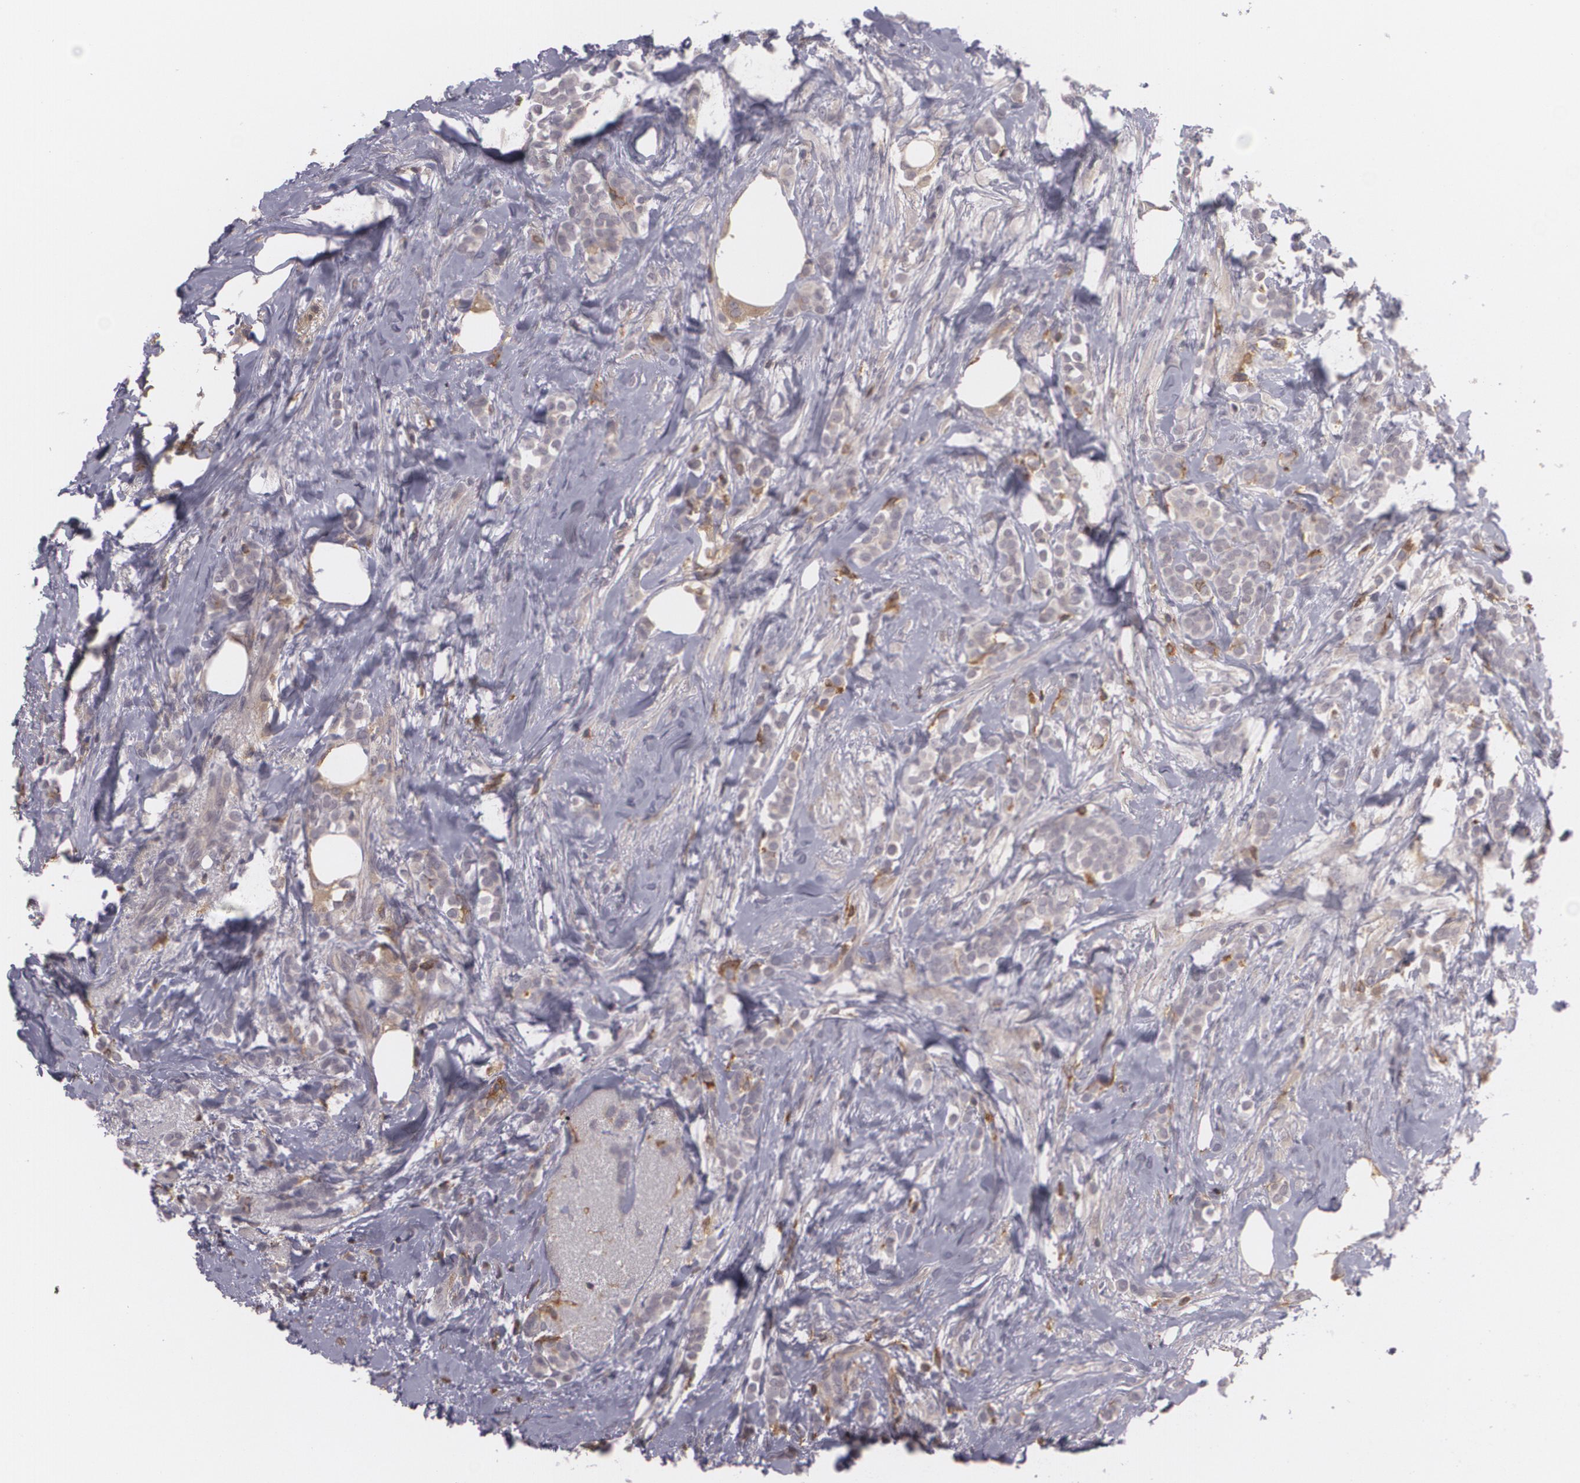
{"staining": {"intensity": "moderate", "quantity": ">75%", "location": "cytoplasmic/membranous"}, "tissue": "breast cancer", "cell_type": "Tumor cells", "image_type": "cancer", "snomed": [{"axis": "morphology", "description": "Lobular carcinoma"}, {"axis": "topography", "description": "Breast"}], "caption": "Tumor cells show medium levels of moderate cytoplasmic/membranous expression in about >75% of cells in human breast lobular carcinoma.", "gene": "BIN1", "patient": {"sex": "female", "age": 56}}